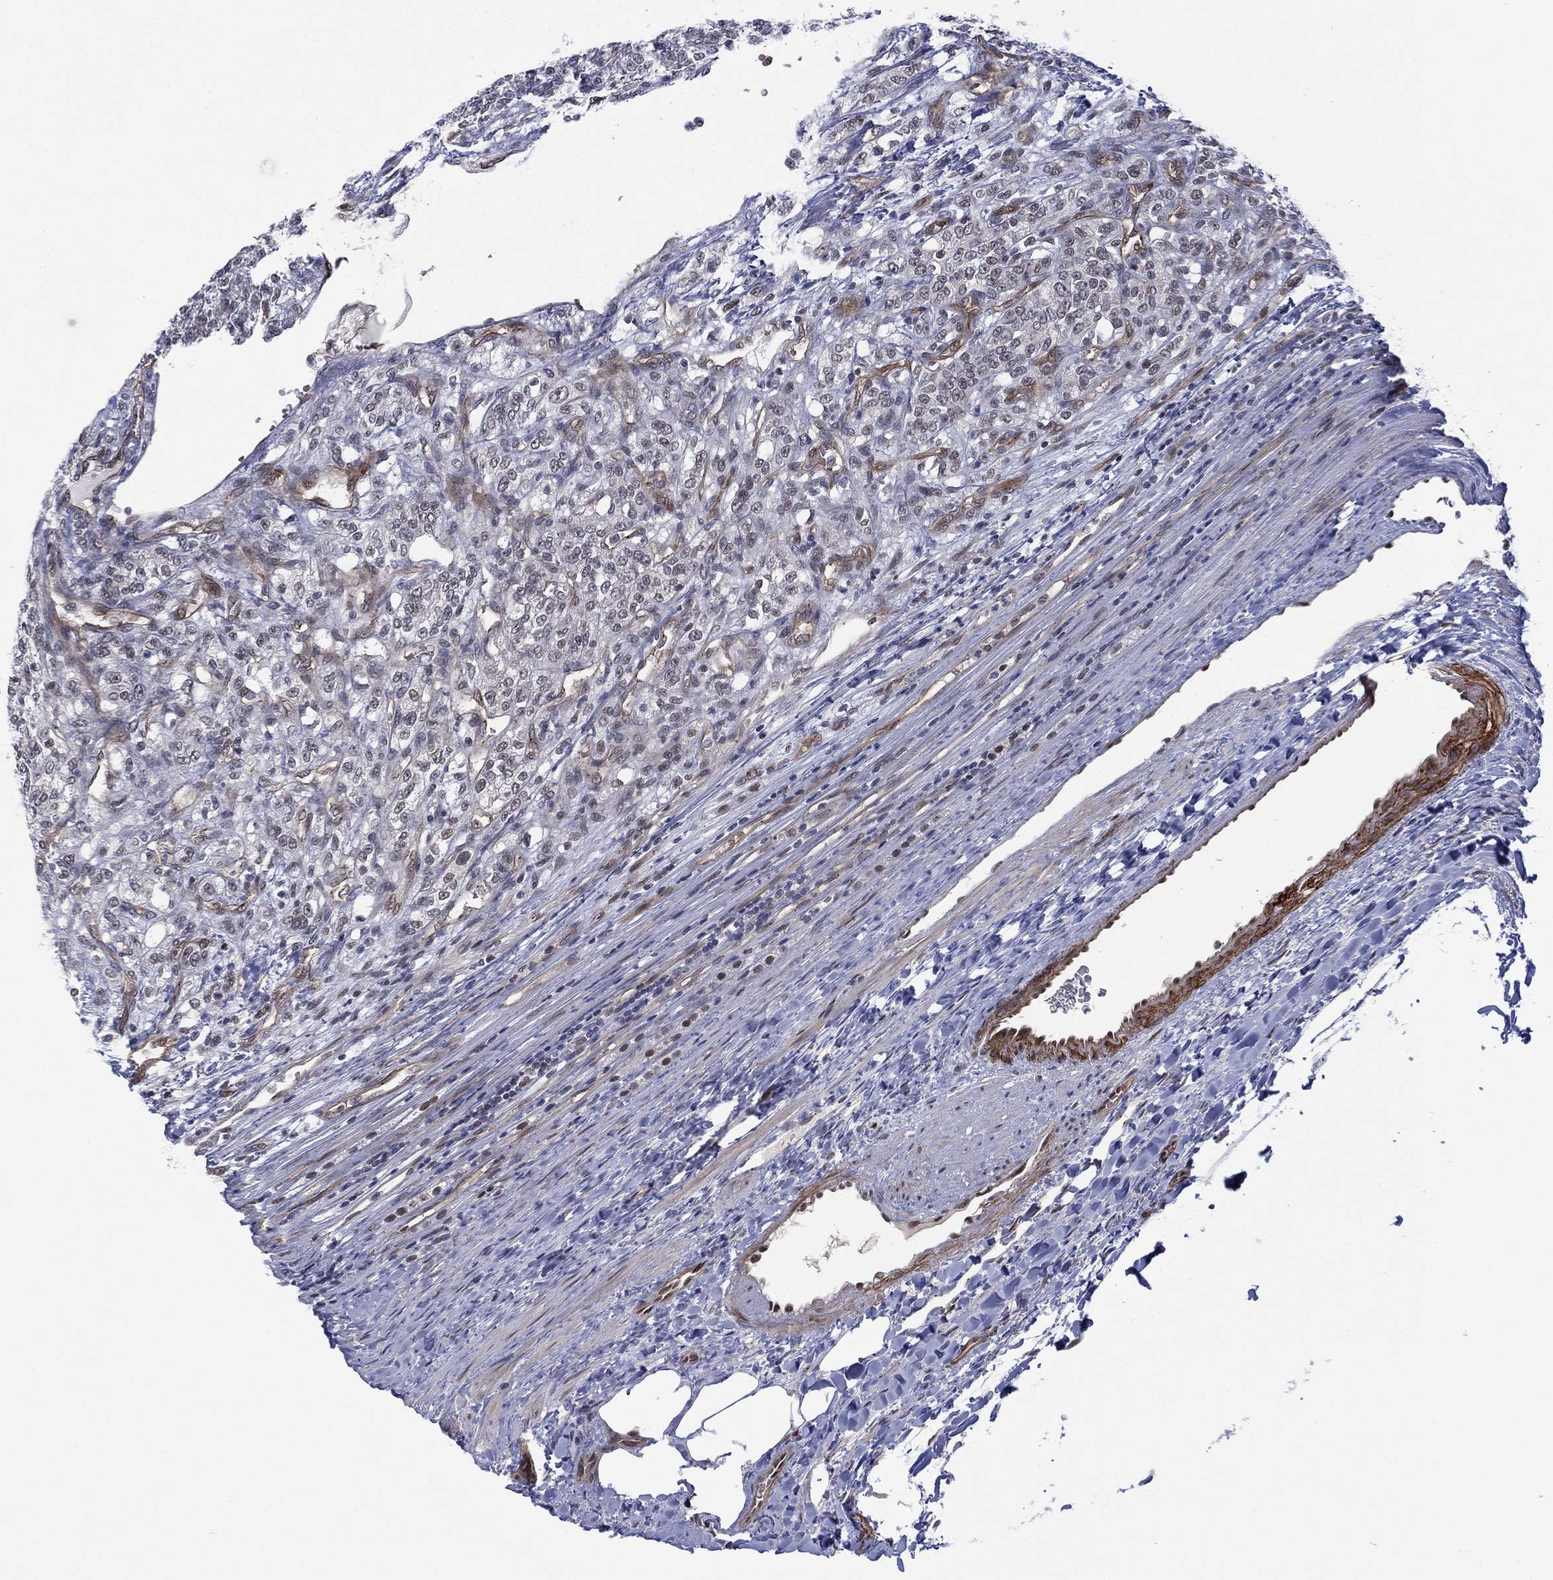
{"staining": {"intensity": "negative", "quantity": "none", "location": "none"}, "tissue": "renal cancer", "cell_type": "Tumor cells", "image_type": "cancer", "snomed": [{"axis": "morphology", "description": "Adenocarcinoma, NOS"}, {"axis": "topography", "description": "Kidney"}], "caption": "The micrograph demonstrates no significant expression in tumor cells of renal adenocarcinoma. The staining is performed using DAB (3,3'-diaminobenzidine) brown chromogen with nuclei counter-stained in using hematoxylin.", "gene": "GSE1", "patient": {"sex": "female", "age": 63}}